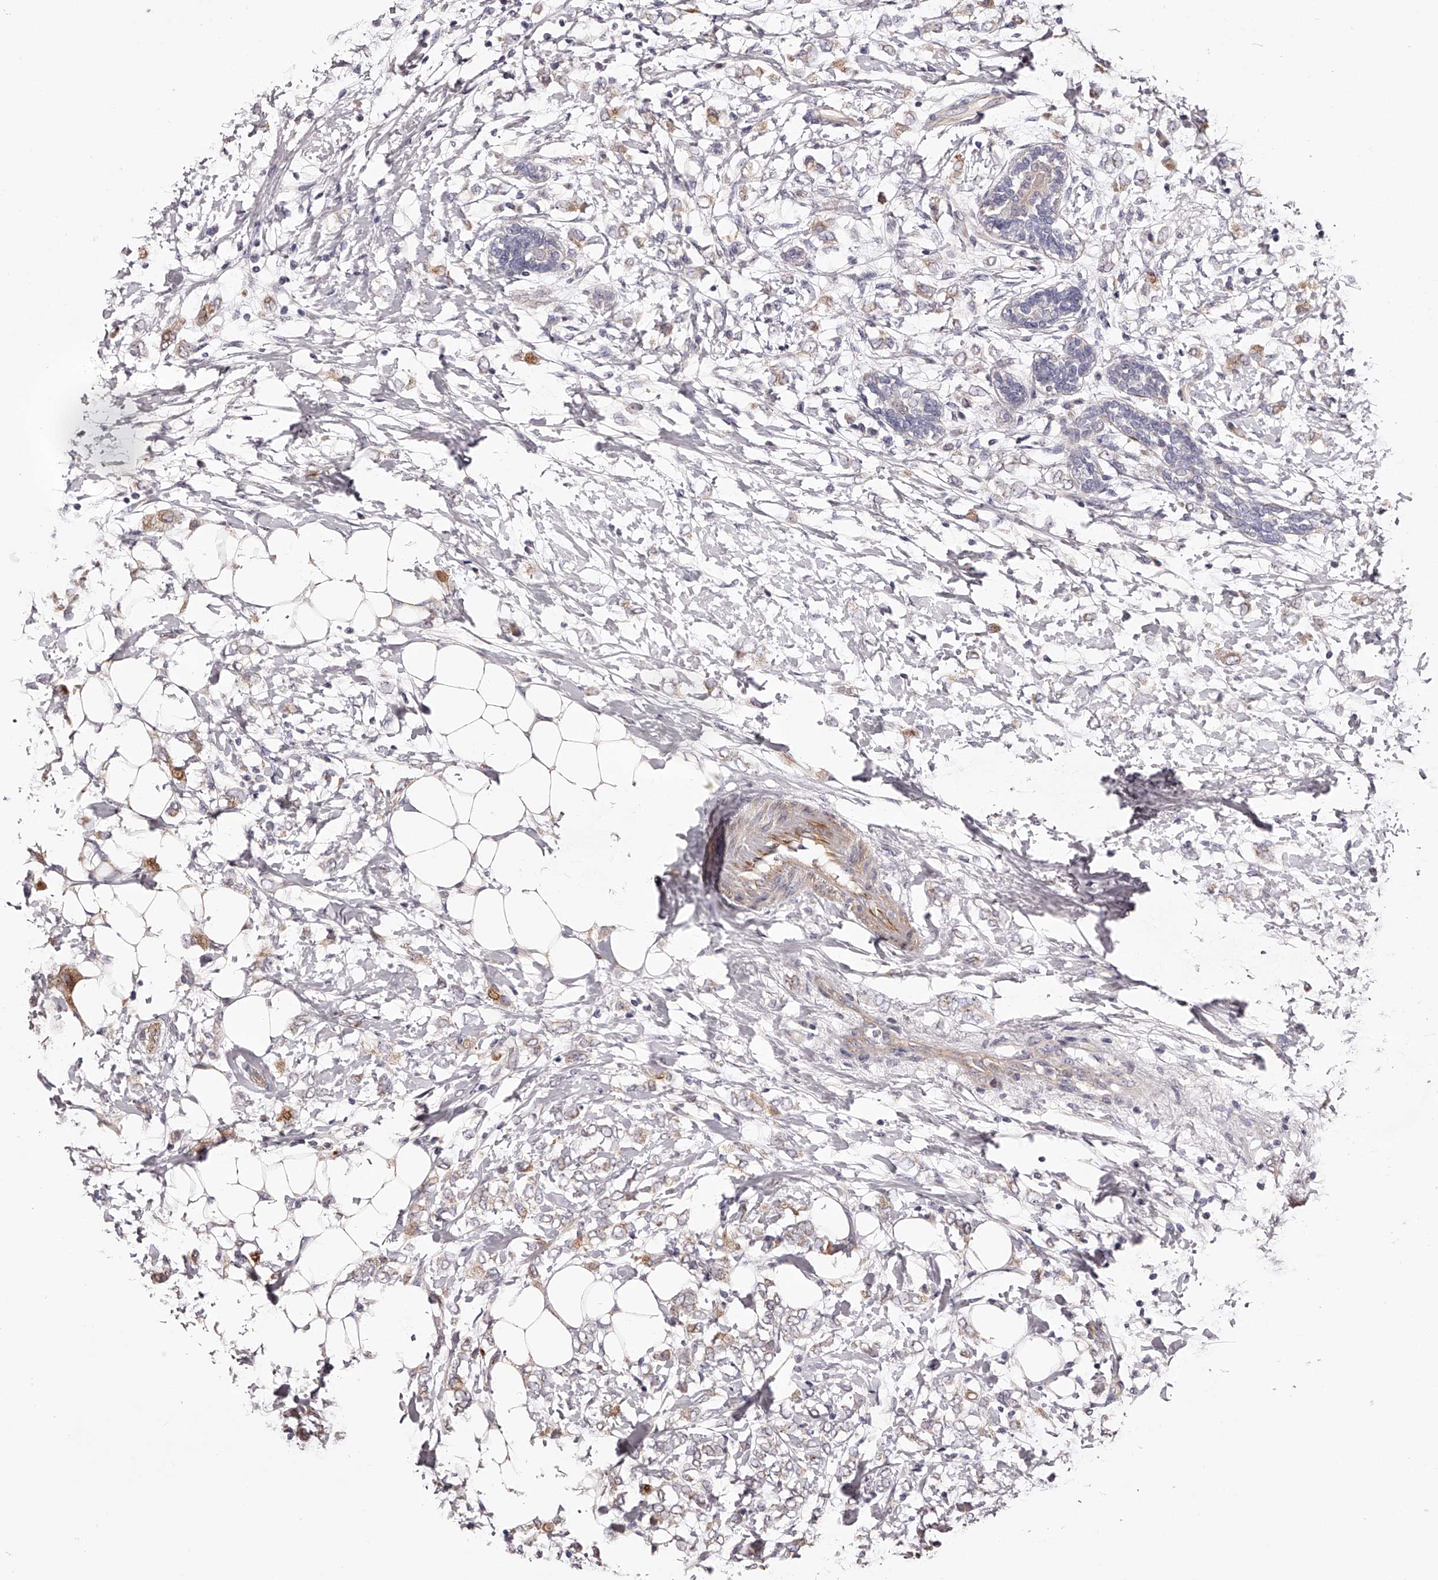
{"staining": {"intensity": "weak", "quantity": "25%-75%", "location": "cytoplasmic/membranous"}, "tissue": "breast cancer", "cell_type": "Tumor cells", "image_type": "cancer", "snomed": [{"axis": "morphology", "description": "Normal tissue, NOS"}, {"axis": "morphology", "description": "Lobular carcinoma"}, {"axis": "topography", "description": "Breast"}], "caption": "This is a micrograph of IHC staining of breast cancer, which shows weak positivity in the cytoplasmic/membranous of tumor cells.", "gene": "ODF2L", "patient": {"sex": "female", "age": 47}}